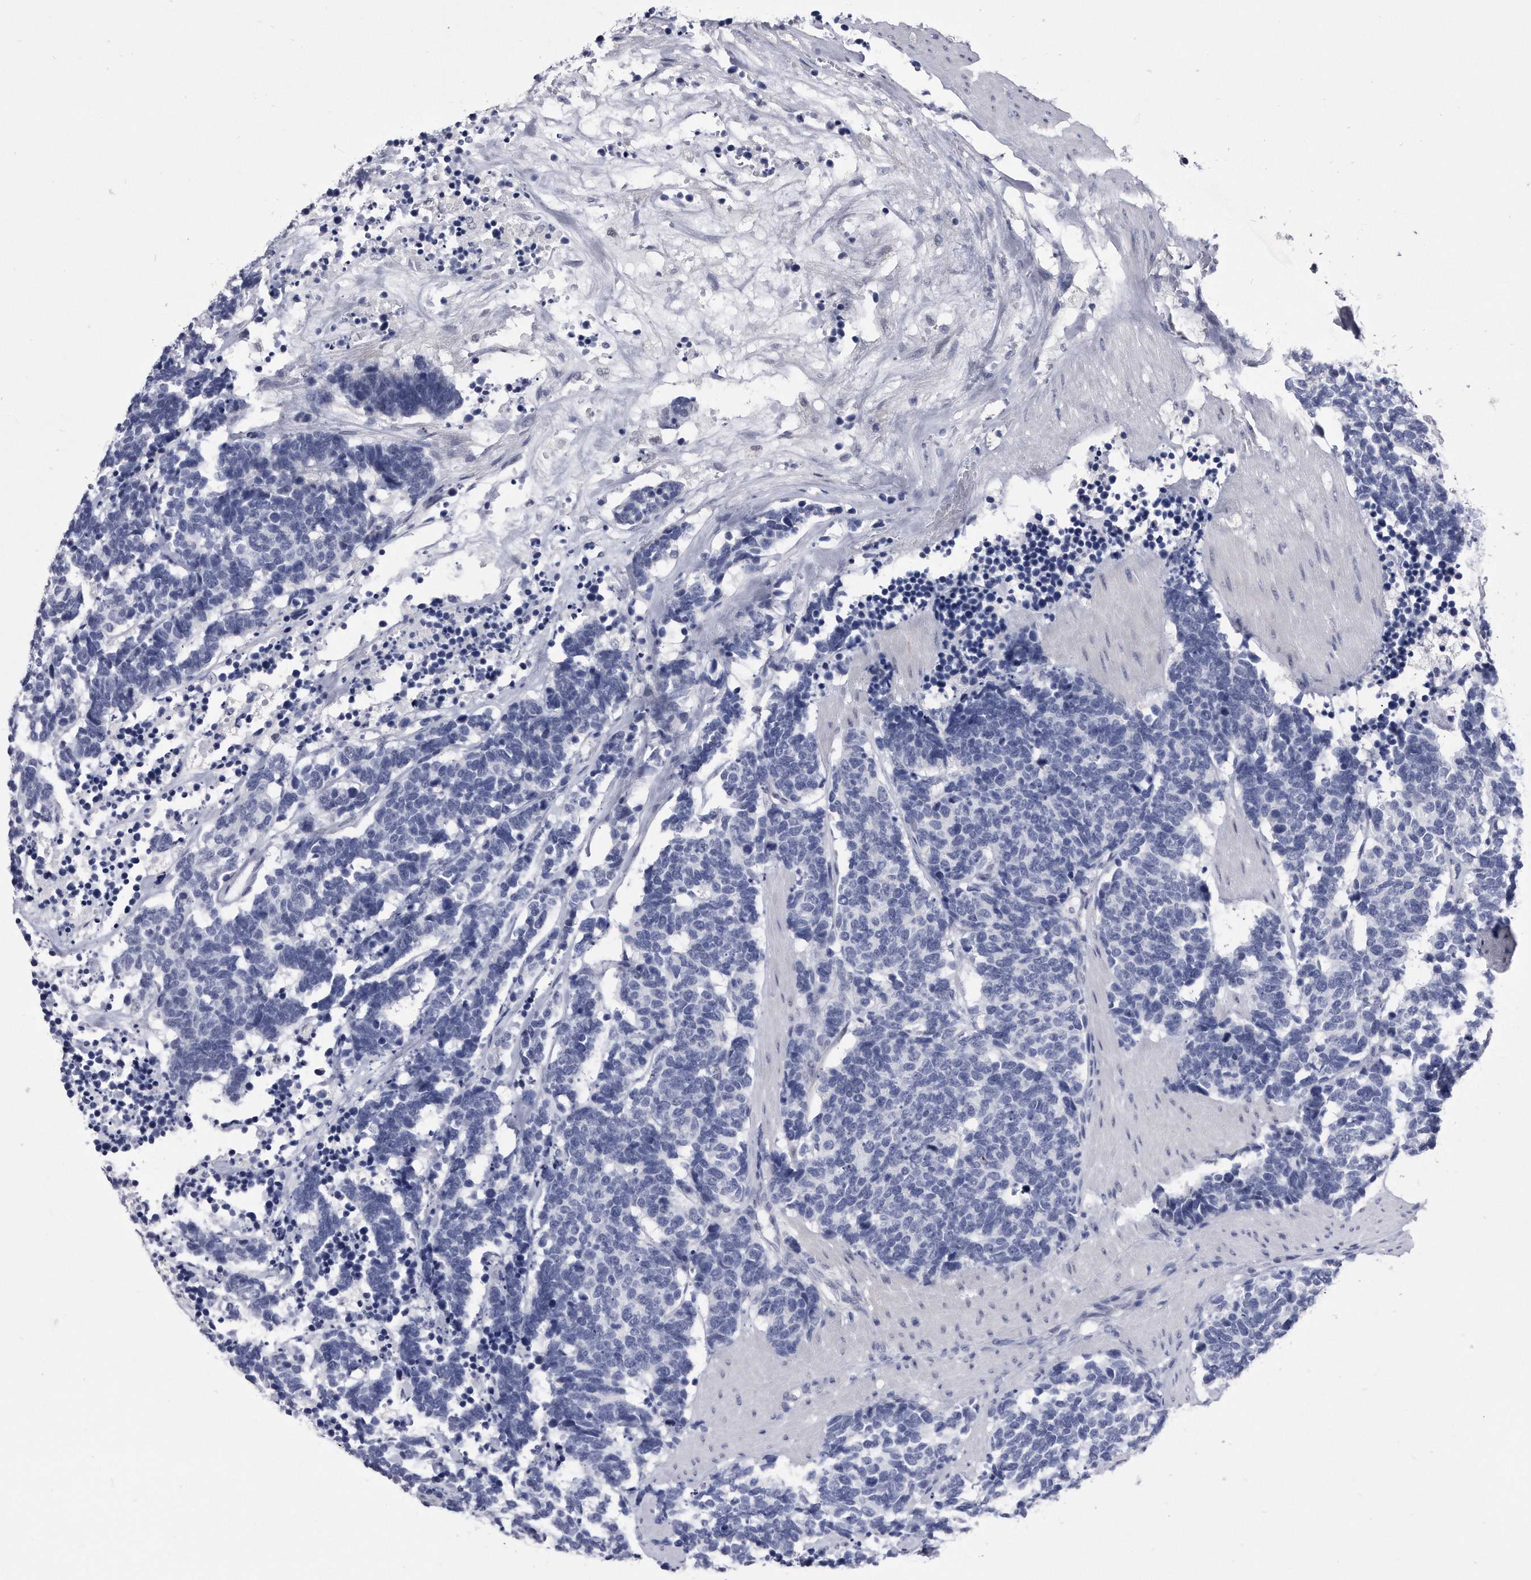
{"staining": {"intensity": "negative", "quantity": "none", "location": "none"}, "tissue": "carcinoid", "cell_type": "Tumor cells", "image_type": "cancer", "snomed": [{"axis": "morphology", "description": "Carcinoma, NOS"}, {"axis": "morphology", "description": "Carcinoid, malignant, NOS"}, {"axis": "topography", "description": "Urinary bladder"}], "caption": "A photomicrograph of human carcinoid (malignant) is negative for staining in tumor cells. (Stains: DAB immunohistochemistry (IHC) with hematoxylin counter stain, Microscopy: brightfield microscopy at high magnification).", "gene": "KCTD8", "patient": {"sex": "male", "age": 57}}